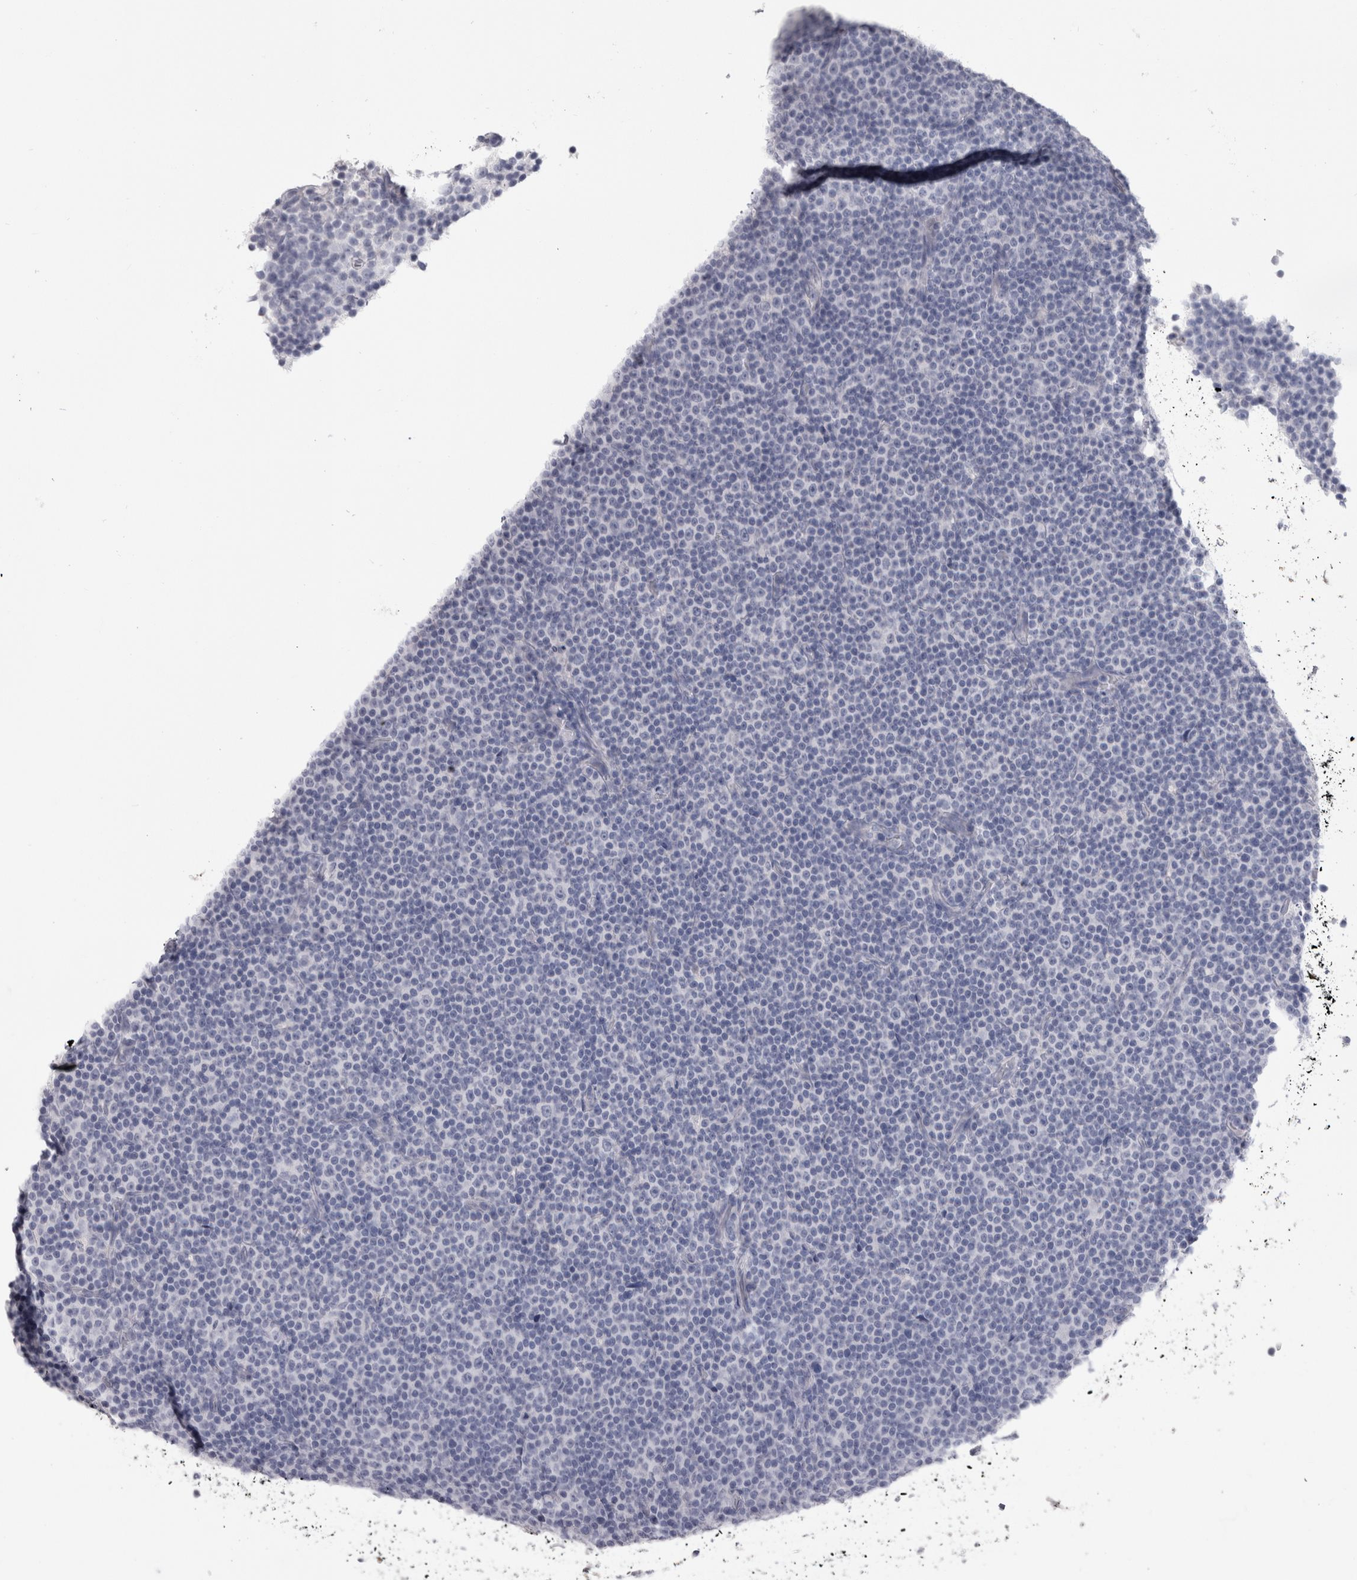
{"staining": {"intensity": "negative", "quantity": "none", "location": "none"}, "tissue": "lymphoma", "cell_type": "Tumor cells", "image_type": "cancer", "snomed": [{"axis": "morphology", "description": "Malignant lymphoma, non-Hodgkin's type, Low grade"}, {"axis": "topography", "description": "Lymph node"}], "caption": "The photomicrograph shows no staining of tumor cells in low-grade malignant lymphoma, non-Hodgkin's type.", "gene": "MSMB", "patient": {"sex": "female", "age": 67}}